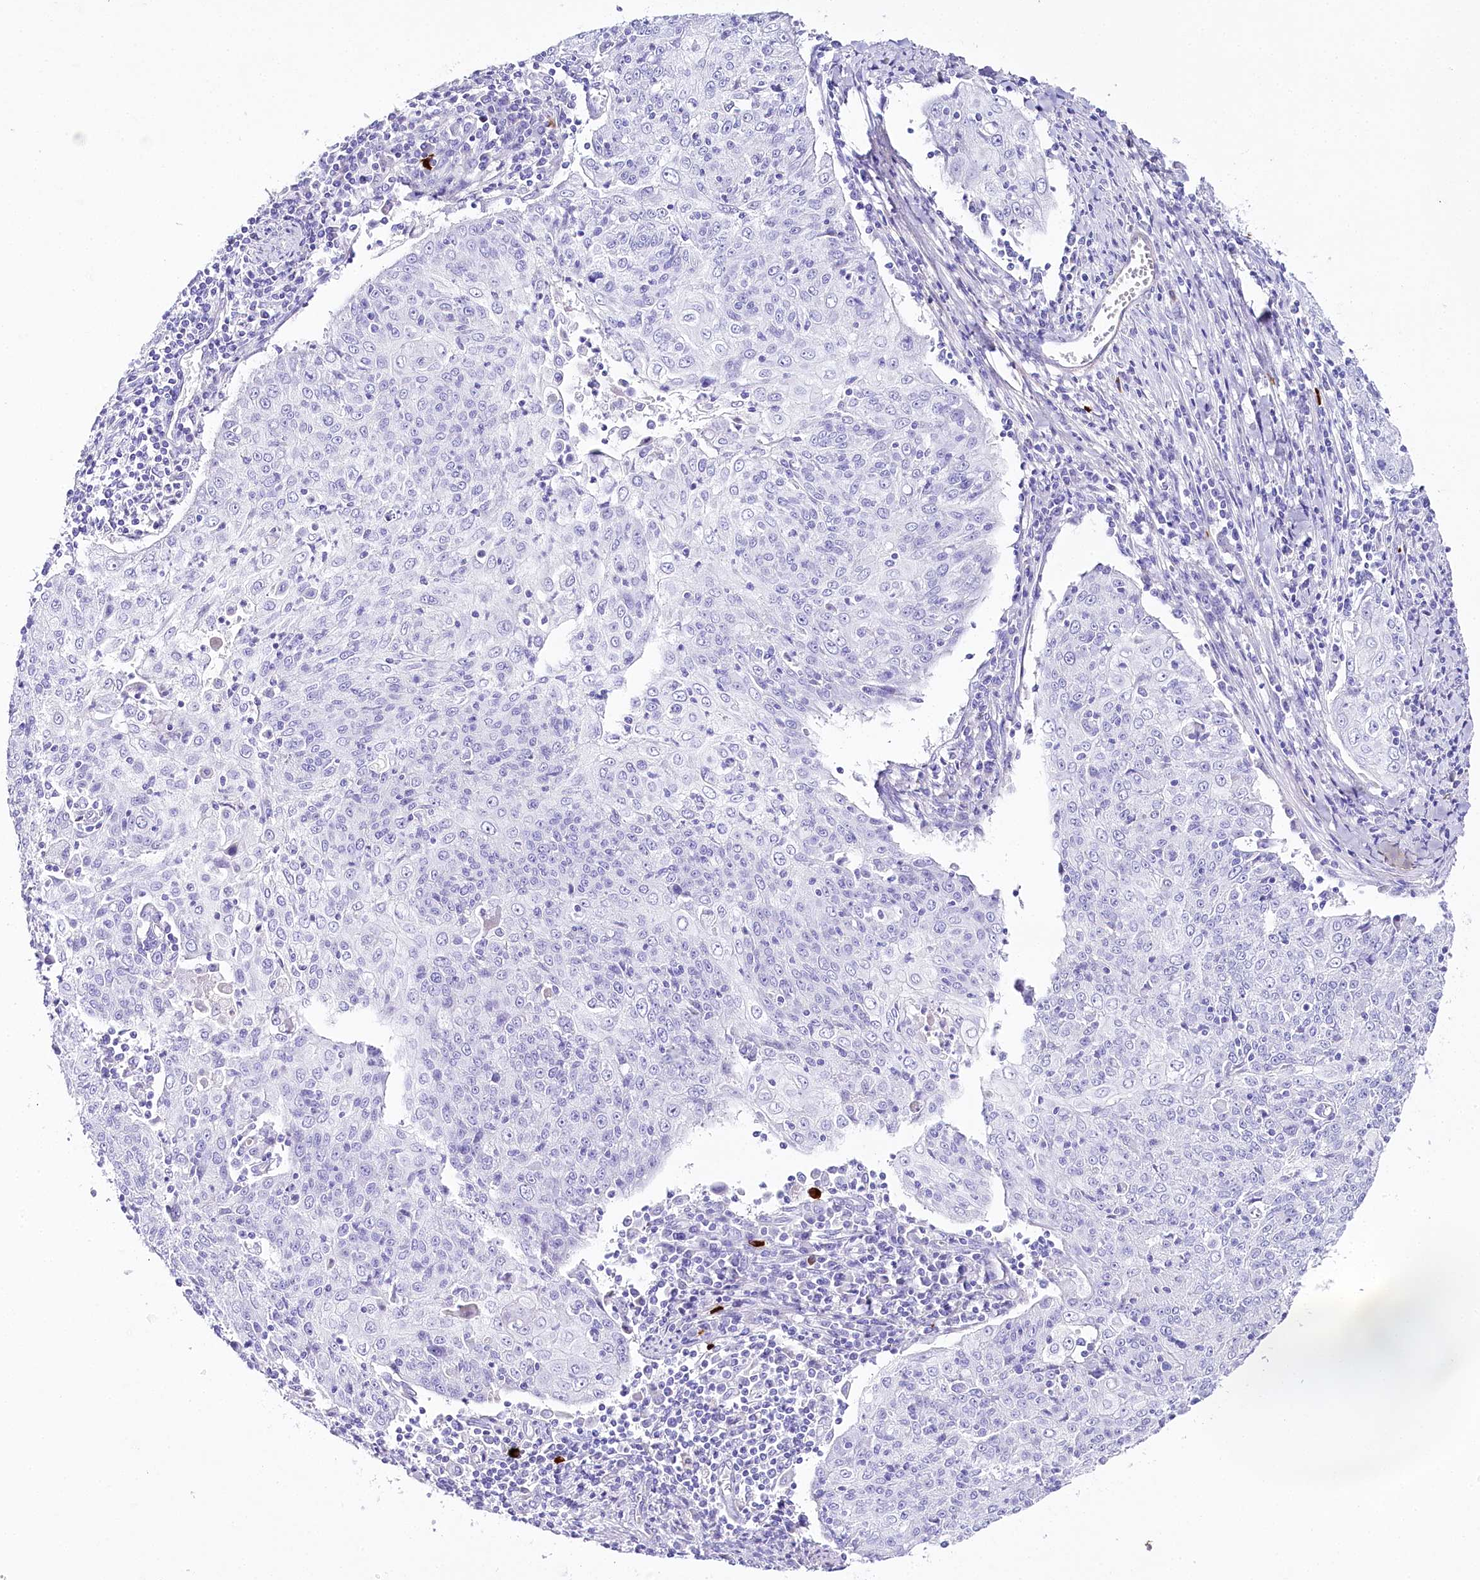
{"staining": {"intensity": "negative", "quantity": "none", "location": "none"}, "tissue": "cervical cancer", "cell_type": "Tumor cells", "image_type": "cancer", "snomed": [{"axis": "morphology", "description": "Squamous cell carcinoma, NOS"}, {"axis": "topography", "description": "Cervix"}], "caption": "This micrograph is of cervical squamous cell carcinoma stained with immunohistochemistry (IHC) to label a protein in brown with the nuclei are counter-stained blue. There is no expression in tumor cells. Nuclei are stained in blue.", "gene": "CSN3", "patient": {"sex": "female", "age": 48}}